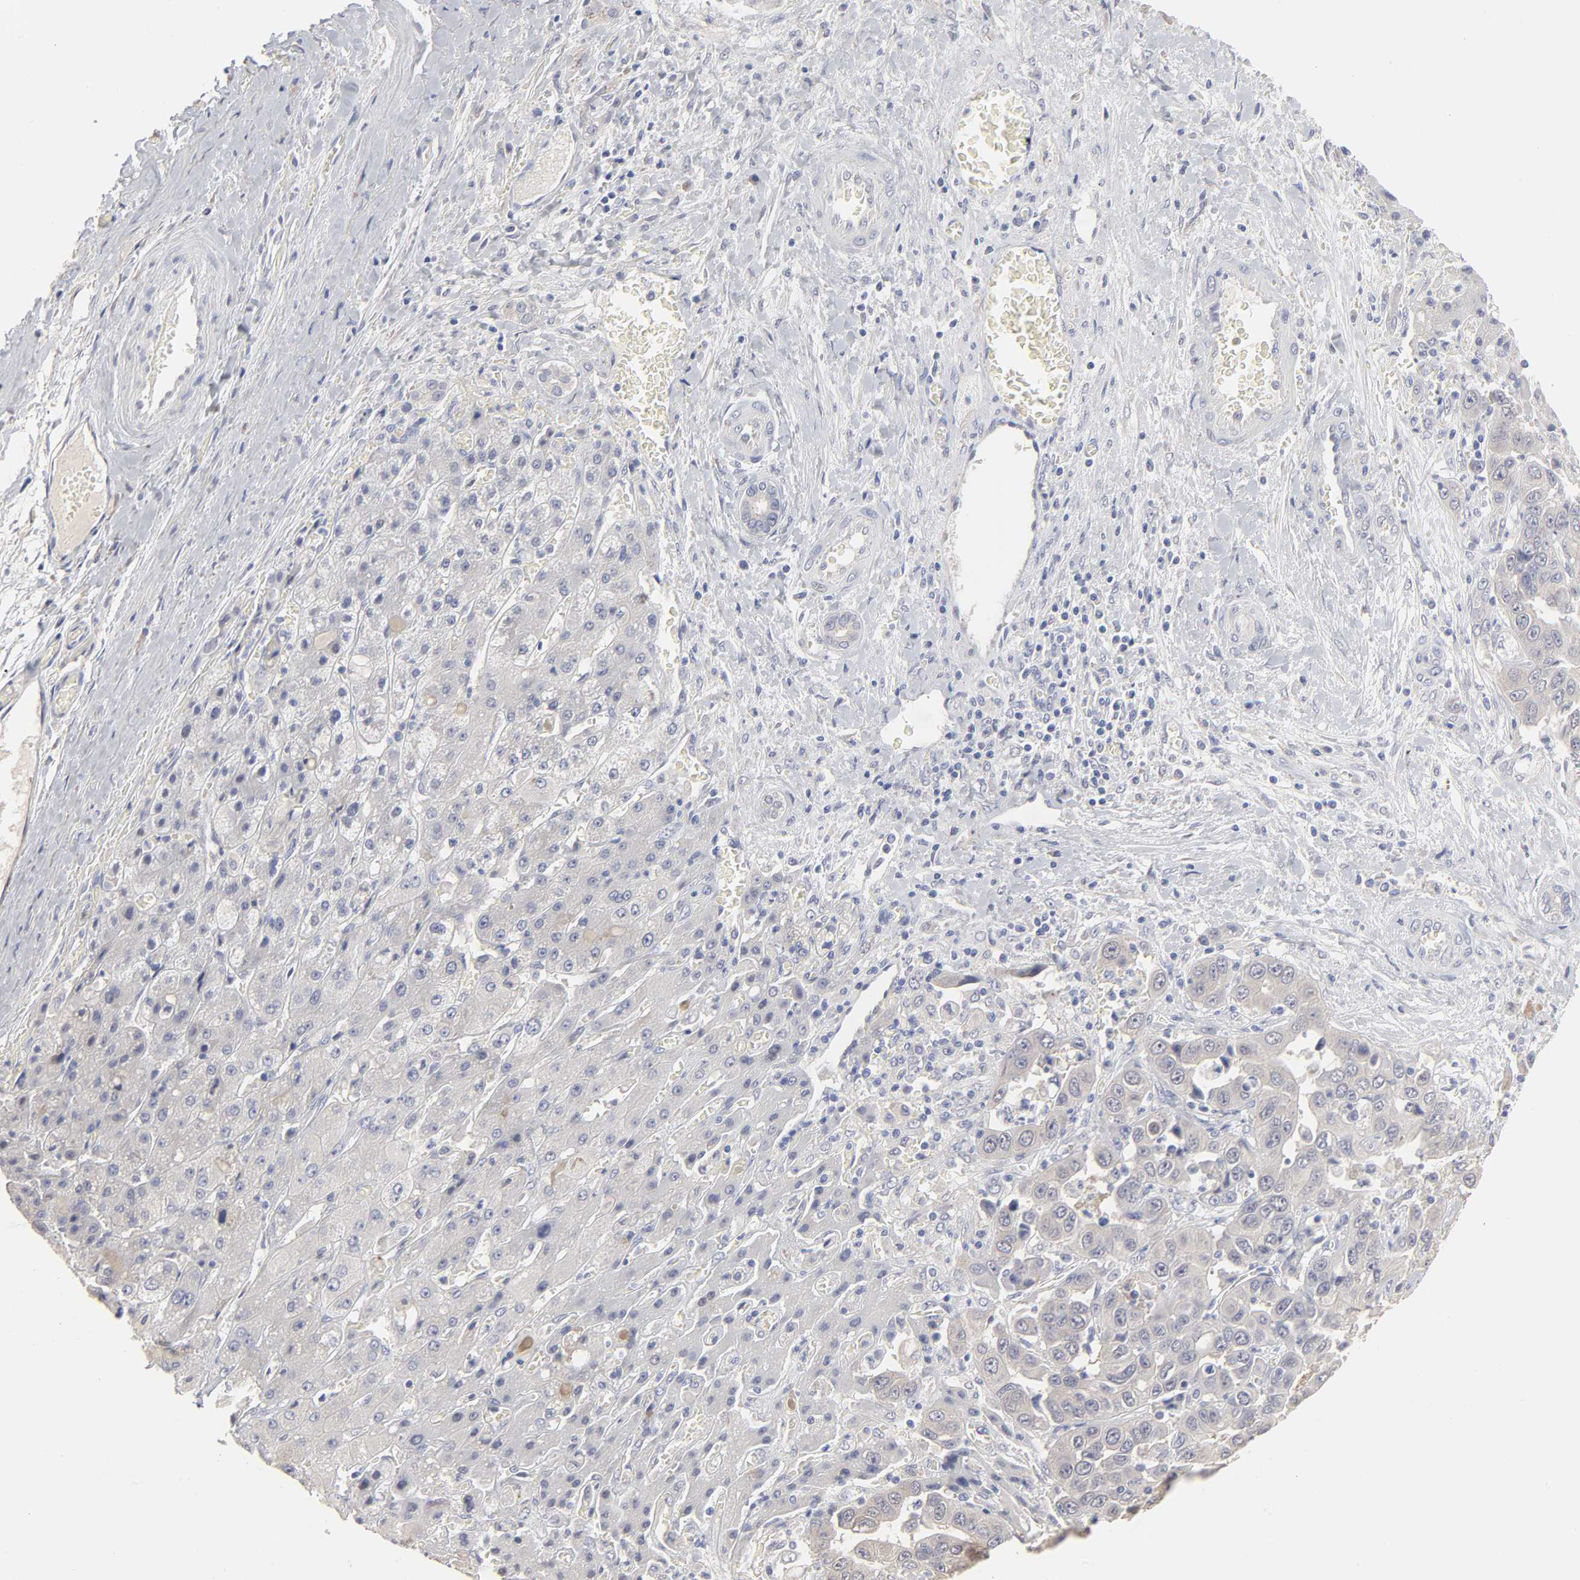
{"staining": {"intensity": "weak", "quantity": ">75%", "location": "cytoplasmic/membranous"}, "tissue": "liver cancer", "cell_type": "Tumor cells", "image_type": "cancer", "snomed": [{"axis": "morphology", "description": "Cholangiocarcinoma"}, {"axis": "topography", "description": "Liver"}], "caption": "Immunohistochemical staining of human liver cancer displays low levels of weak cytoplasmic/membranous protein staining in approximately >75% of tumor cells.", "gene": "DNAL4", "patient": {"sex": "female", "age": 52}}